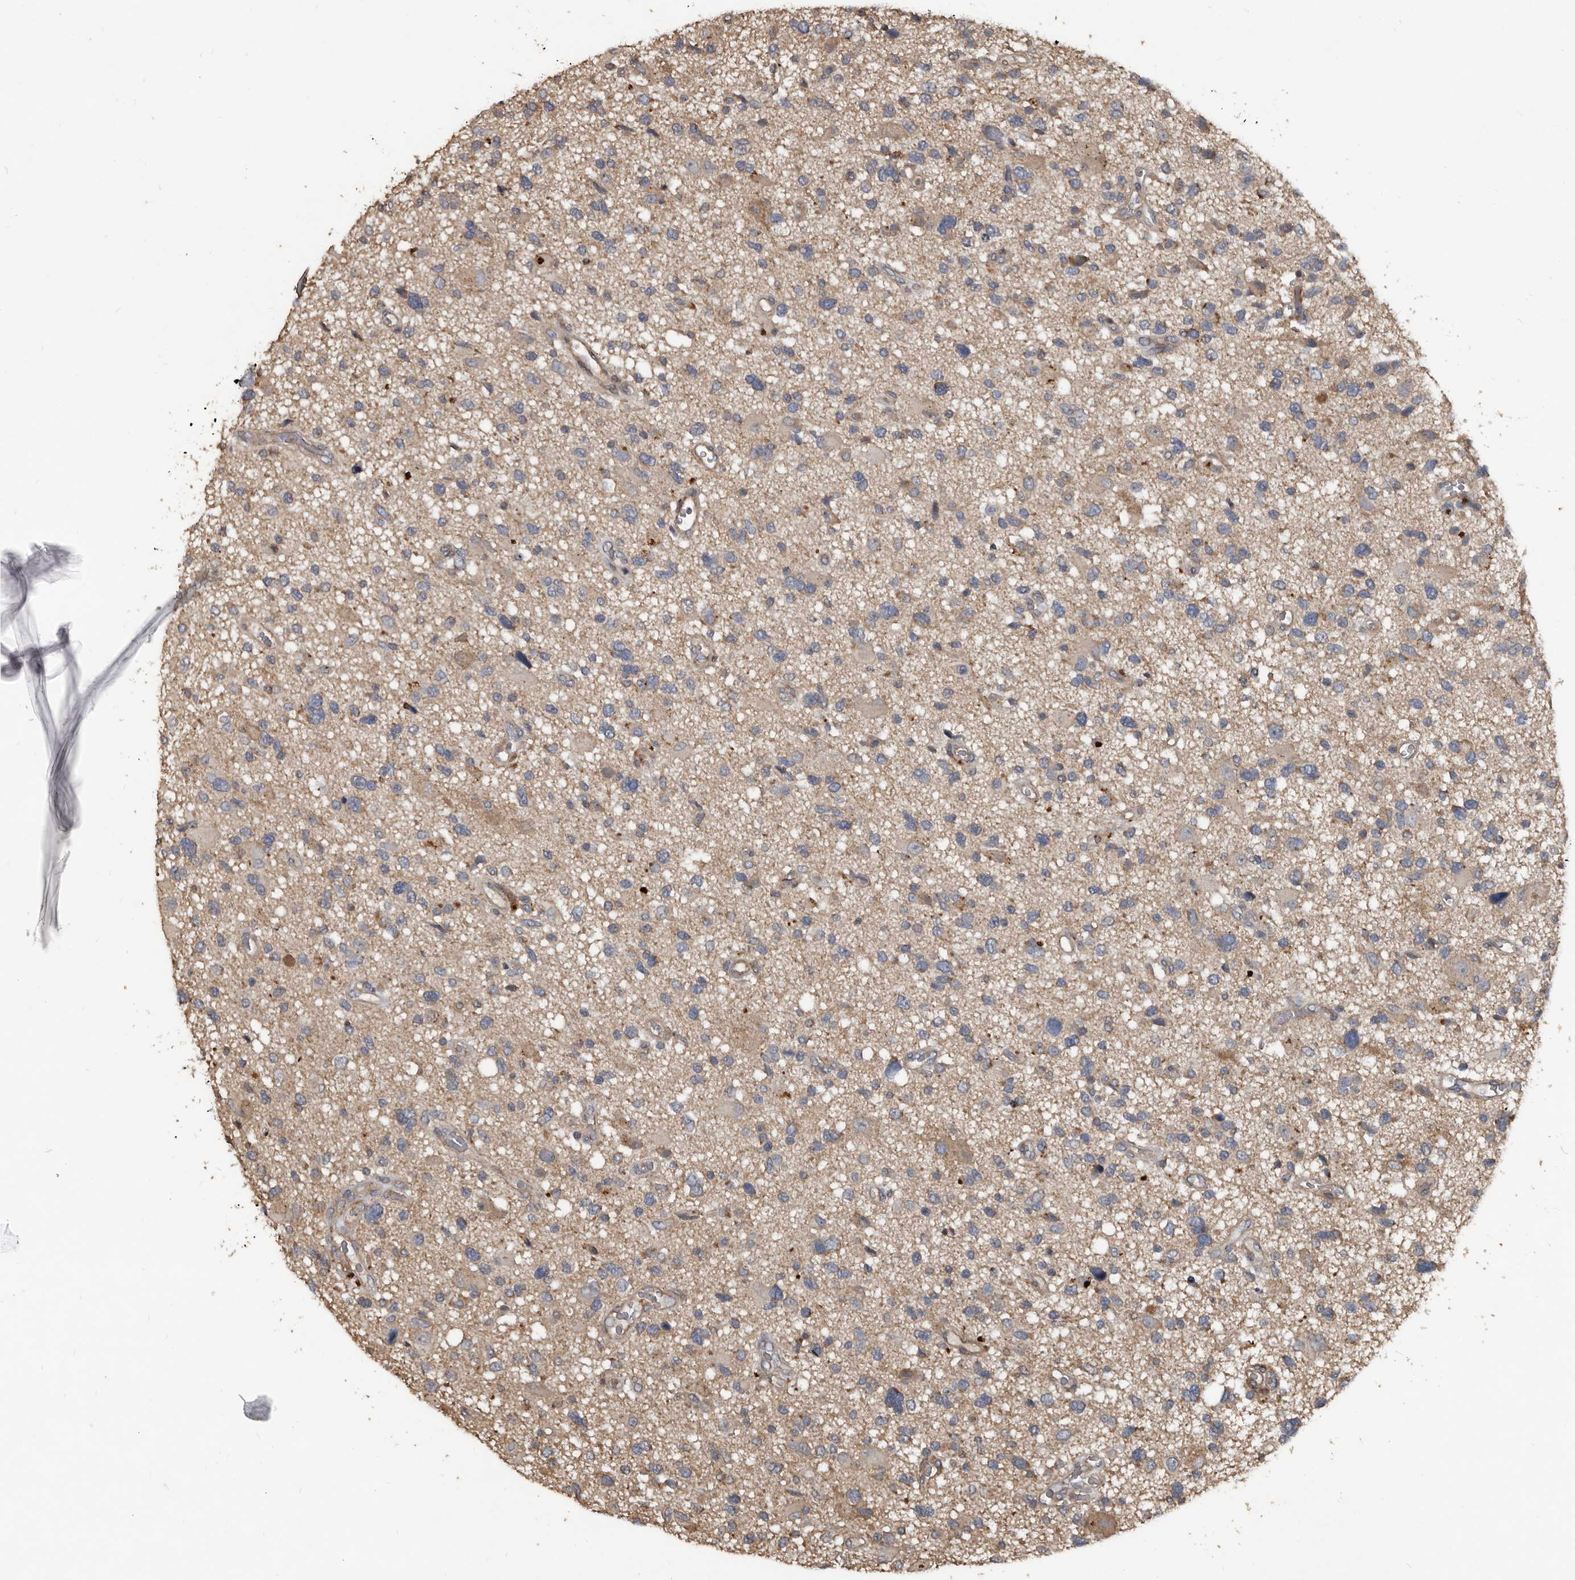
{"staining": {"intensity": "negative", "quantity": "none", "location": "none"}, "tissue": "glioma", "cell_type": "Tumor cells", "image_type": "cancer", "snomed": [{"axis": "morphology", "description": "Glioma, malignant, High grade"}, {"axis": "topography", "description": "Brain"}], "caption": "Immunohistochemical staining of human high-grade glioma (malignant) displays no significant expression in tumor cells.", "gene": "GREB1", "patient": {"sex": "male", "age": 33}}